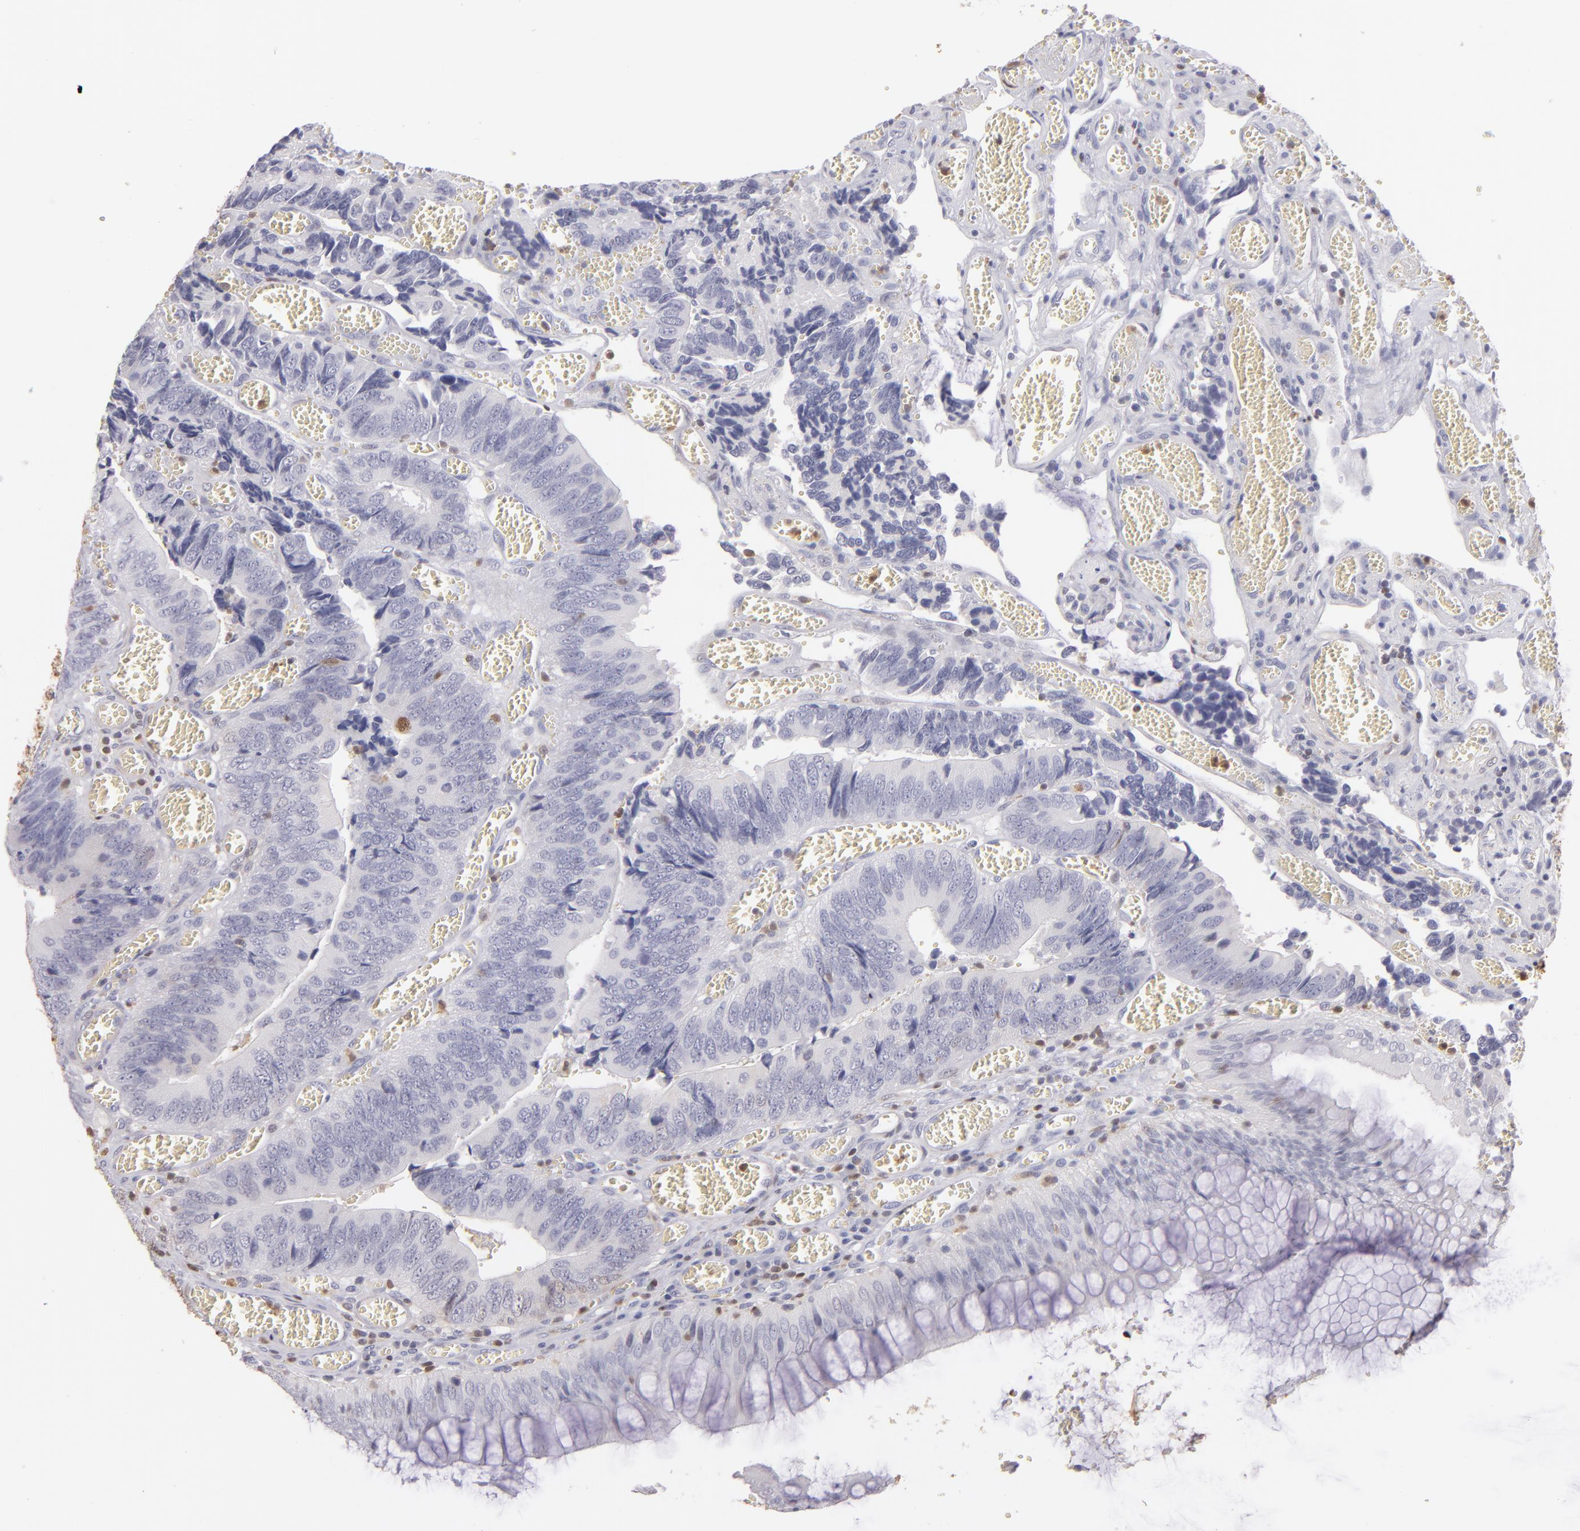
{"staining": {"intensity": "negative", "quantity": "none", "location": "none"}, "tissue": "colorectal cancer", "cell_type": "Tumor cells", "image_type": "cancer", "snomed": [{"axis": "morphology", "description": "Adenocarcinoma, NOS"}, {"axis": "topography", "description": "Colon"}], "caption": "A high-resolution photomicrograph shows IHC staining of adenocarcinoma (colorectal), which exhibits no significant expression in tumor cells. Brightfield microscopy of immunohistochemistry (IHC) stained with DAB (brown) and hematoxylin (blue), captured at high magnification.", "gene": "S100A2", "patient": {"sex": "male", "age": 72}}